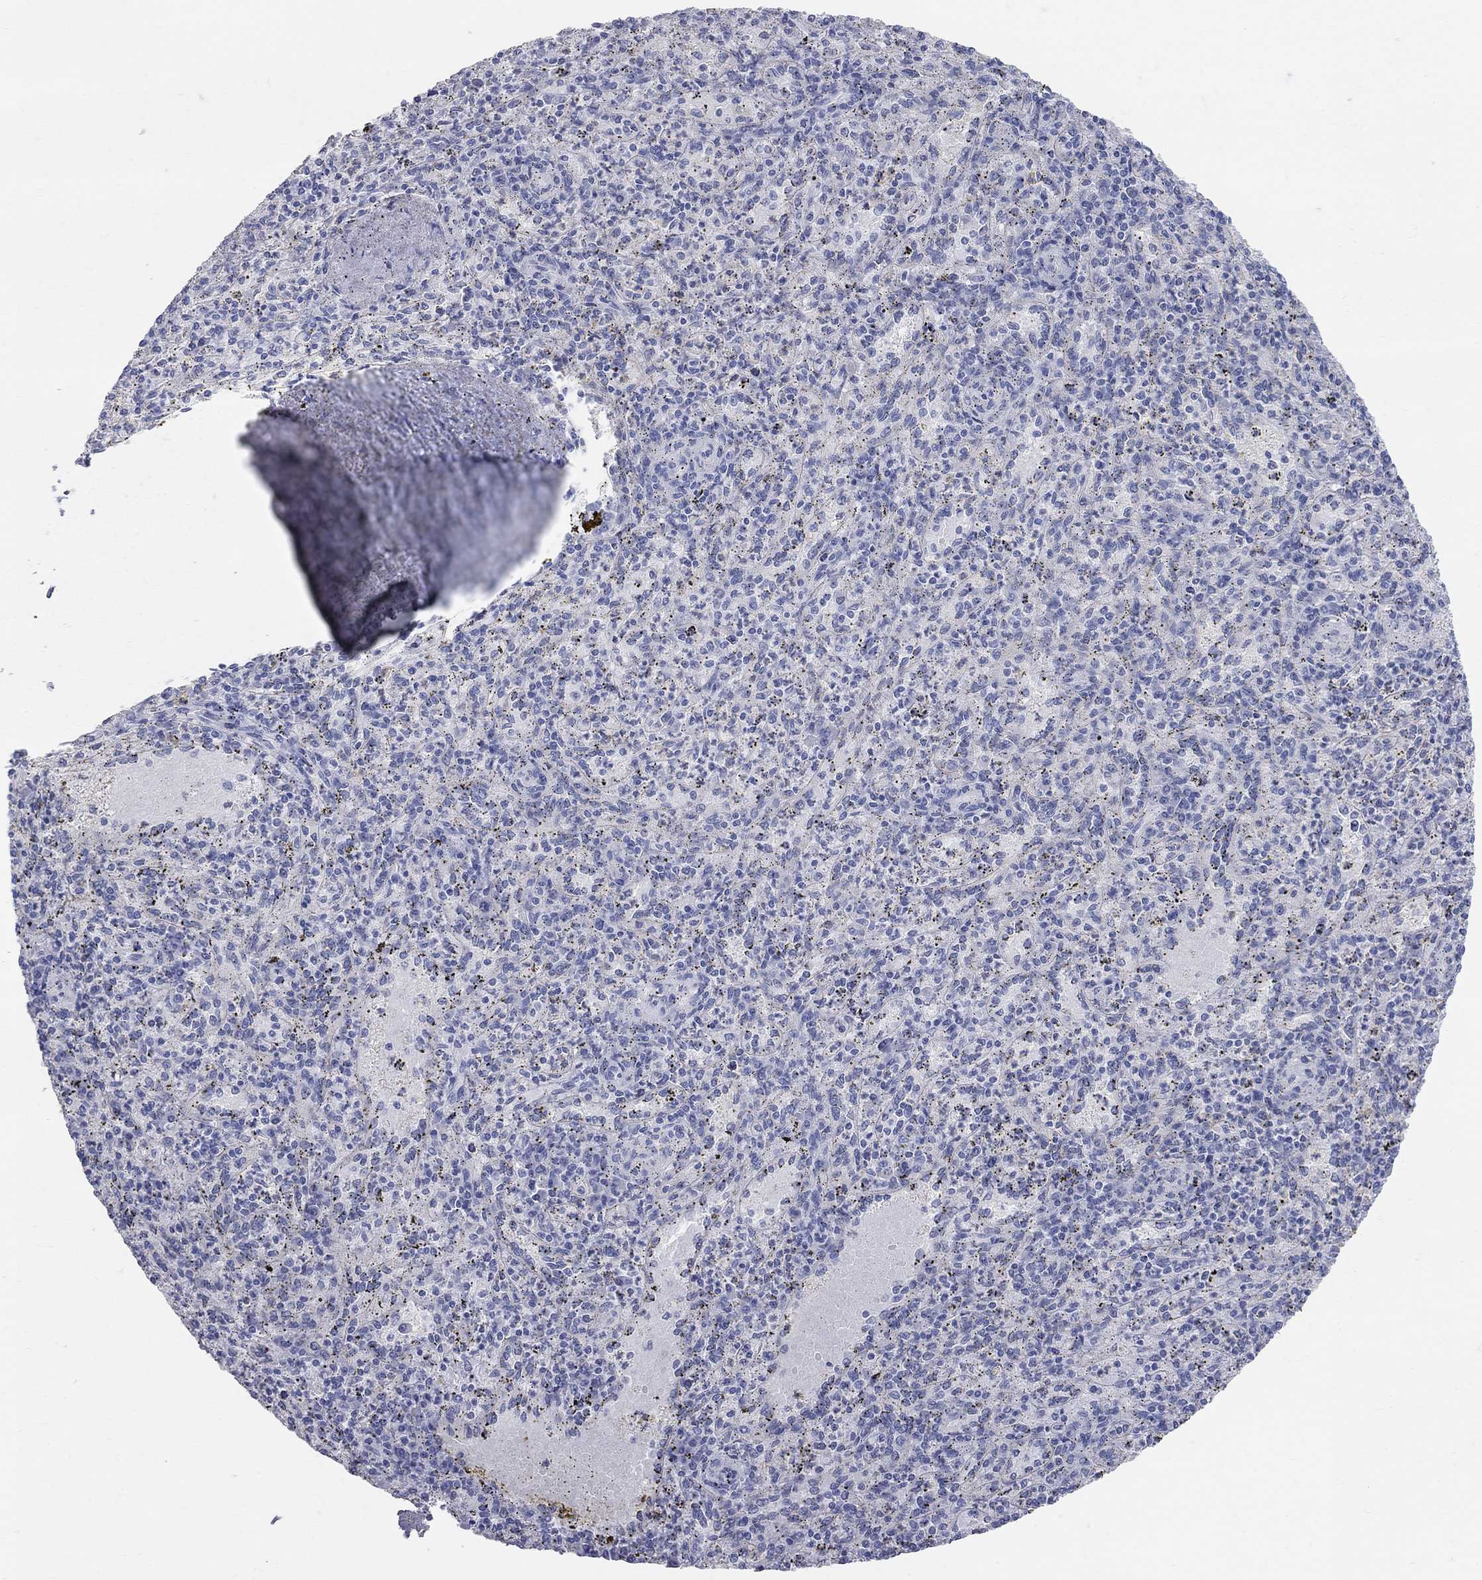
{"staining": {"intensity": "negative", "quantity": "none", "location": "none"}, "tissue": "spleen", "cell_type": "Cells in red pulp", "image_type": "normal", "snomed": [{"axis": "morphology", "description": "Normal tissue, NOS"}, {"axis": "topography", "description": "Spleen"}], "caption": "Cells in red pulp show no significant protein staining in benign spleen. Nuclei are stained in blue.", "gene": "AOX1", "patient": {"sex": "male", "age": 60}}